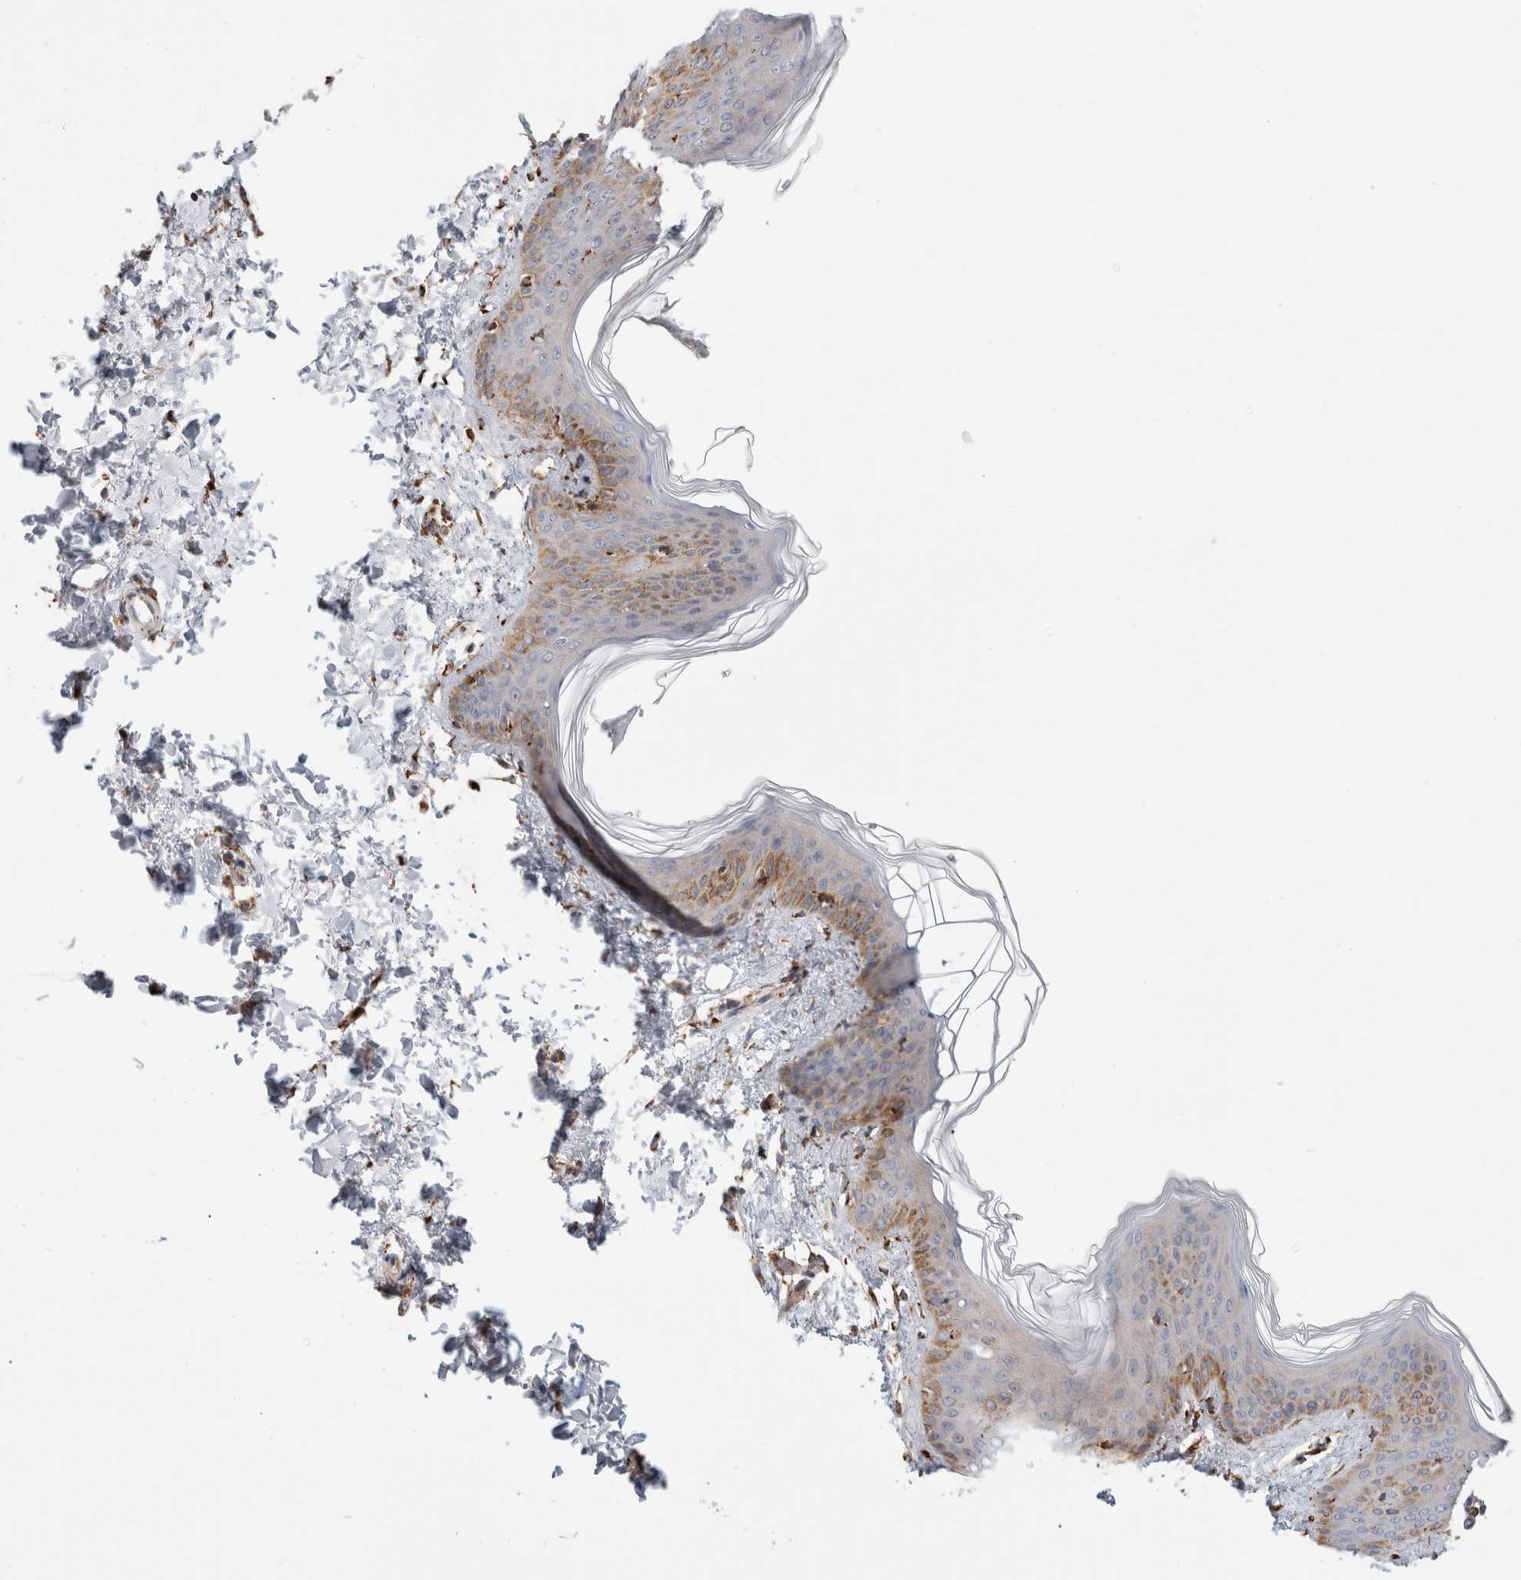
{"staining": {"intensity": "moderate", "quantity": ">75%", "location": "cytoplasmic/membranous"}, "tissue": "skin", "cell_type": "Fibroblasts", "image_type": "normal", "snomed": [{"axis": "morphology", "description": "Normal tissue, NOS"}, {"axis": "topography", "description": "Skin"}], "caption": "Immunohistochemistry micrograph of normal skin: human skin stained using immunohistochemistry (IHC) shows medium levels of moderate protein expression localized specifically in the cytoplasmic/membranous of fibroblasts, appearing as a cytoplasmic/membranous brown color.", "gene": "P4HA1", "patient": {"sex": "female", "age": 17}}